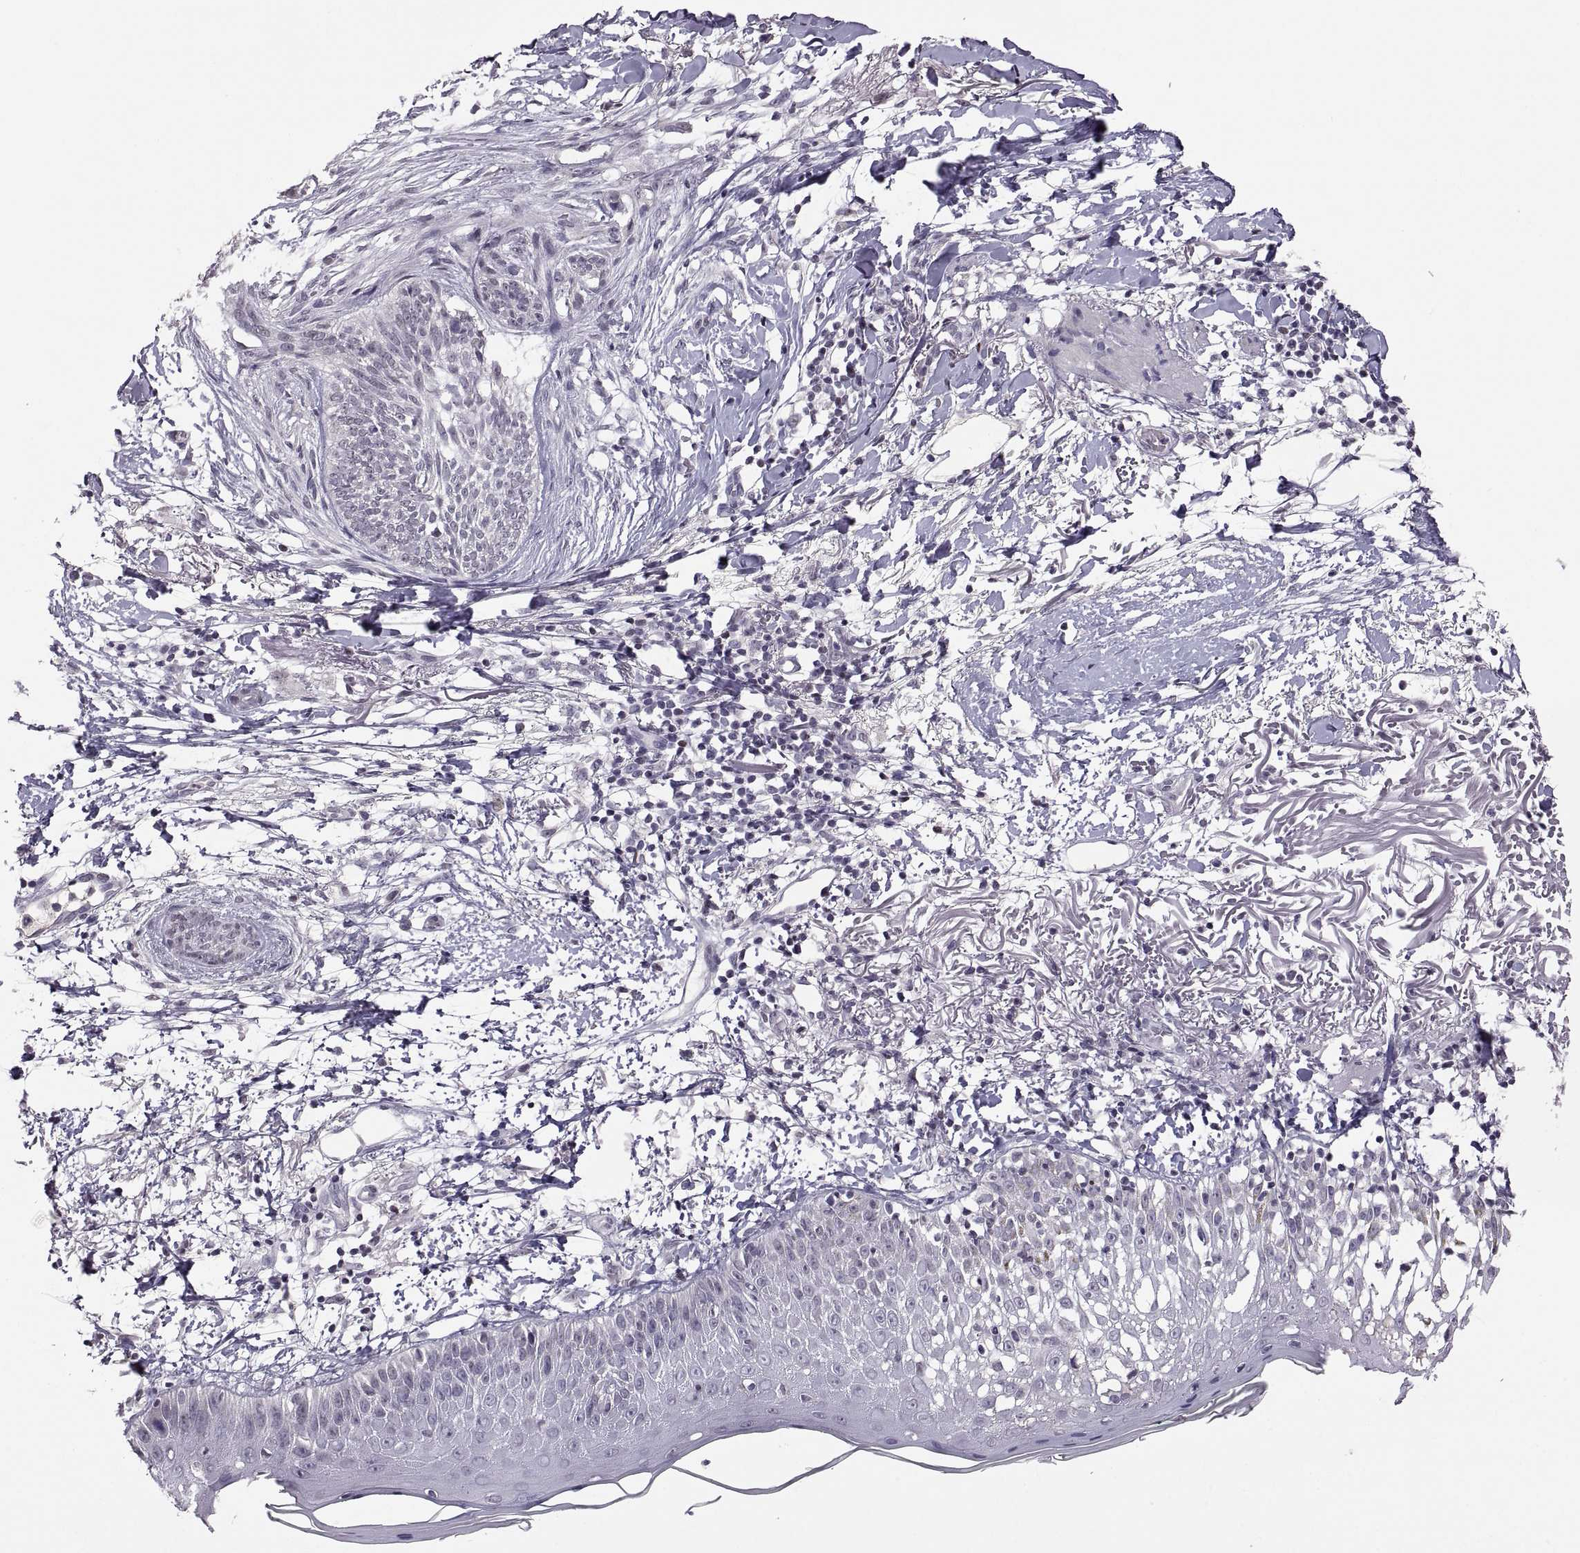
{"staining": {"intensity": "negative", "quantity": "none", "location": "none"}, "tissue": "skin cancer", "cell_type": "Tumor cells", "image_type": "cancer", "snomed": [{"axis": "morphology", "description": "Normal tissue, NOS"}, {"axis": "morphology", "description": "Basal cell carcinoma"}, {"axis": "topography", "description": "Skin"}], "caption": "Skin cancer (basal cell carcinoma) was stained to show a protein in brown. There is no significant staining in tumor cells.", "gene": "NEK2", "patient": {"sex": "male", "age": 84}}